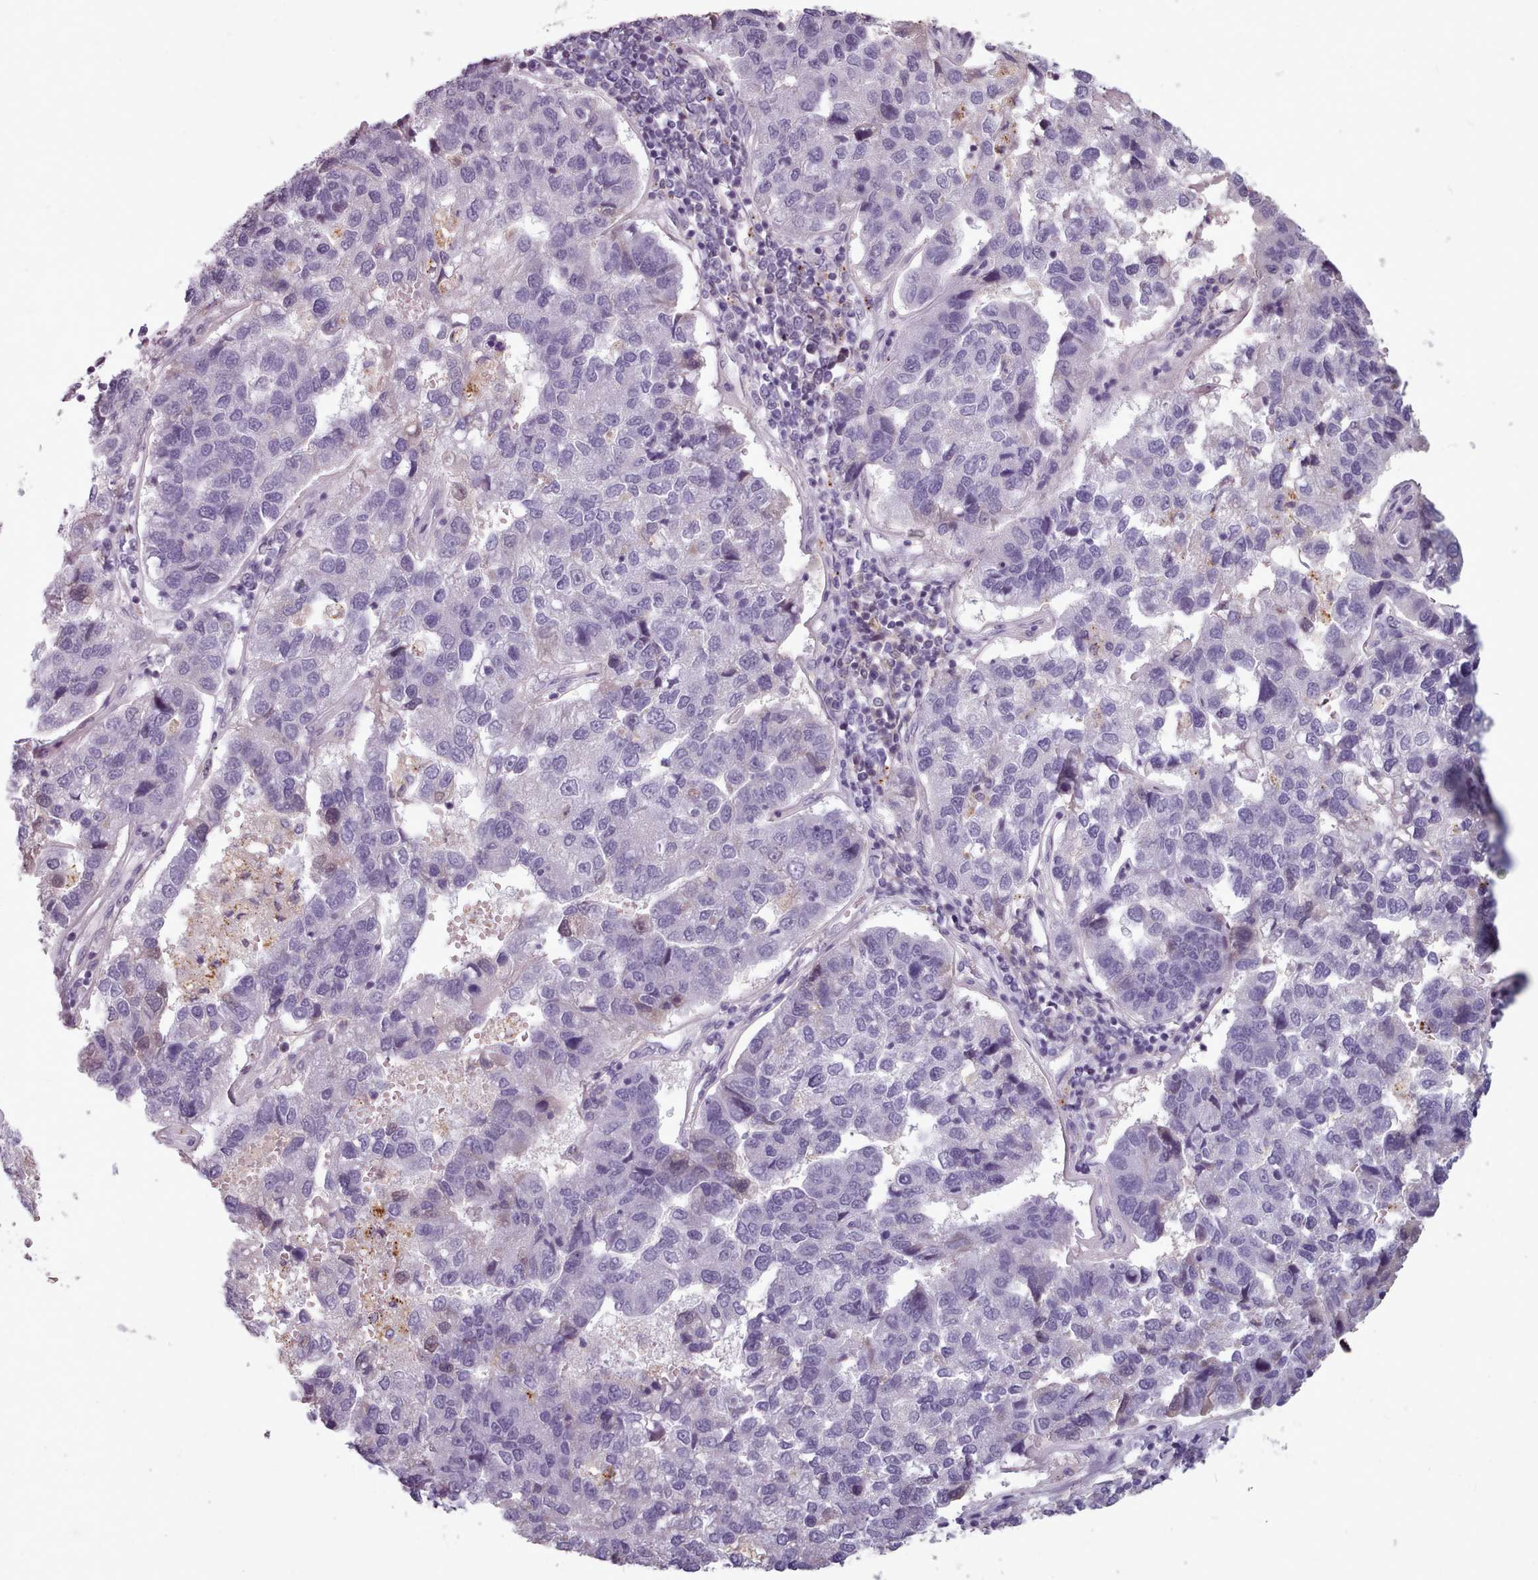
{"staining": {"intensity": "negative", "quantity": "none", "location": "none"}, "tissue": "pancreatic cancer", "cell_type": "Tumor cells", "image_type": "cancer", "snomed": [{"axis": "morphology", "description": "Adenocarcinoma, NOS"}, {"axis": "topography", "description": "Pancreas"}], "caption": "Tumor cells show no significant staining in pancreatic adenocarcinoma. The staining was performed using DAB (3,3'-diaminobenzidine) to visualize the protein expression in brown, while the nuclei were stained in blue with hematoxylin (Magnification: 20x).", "gene": "PBX4", "patient": {"sex": "female", "age": 61}}